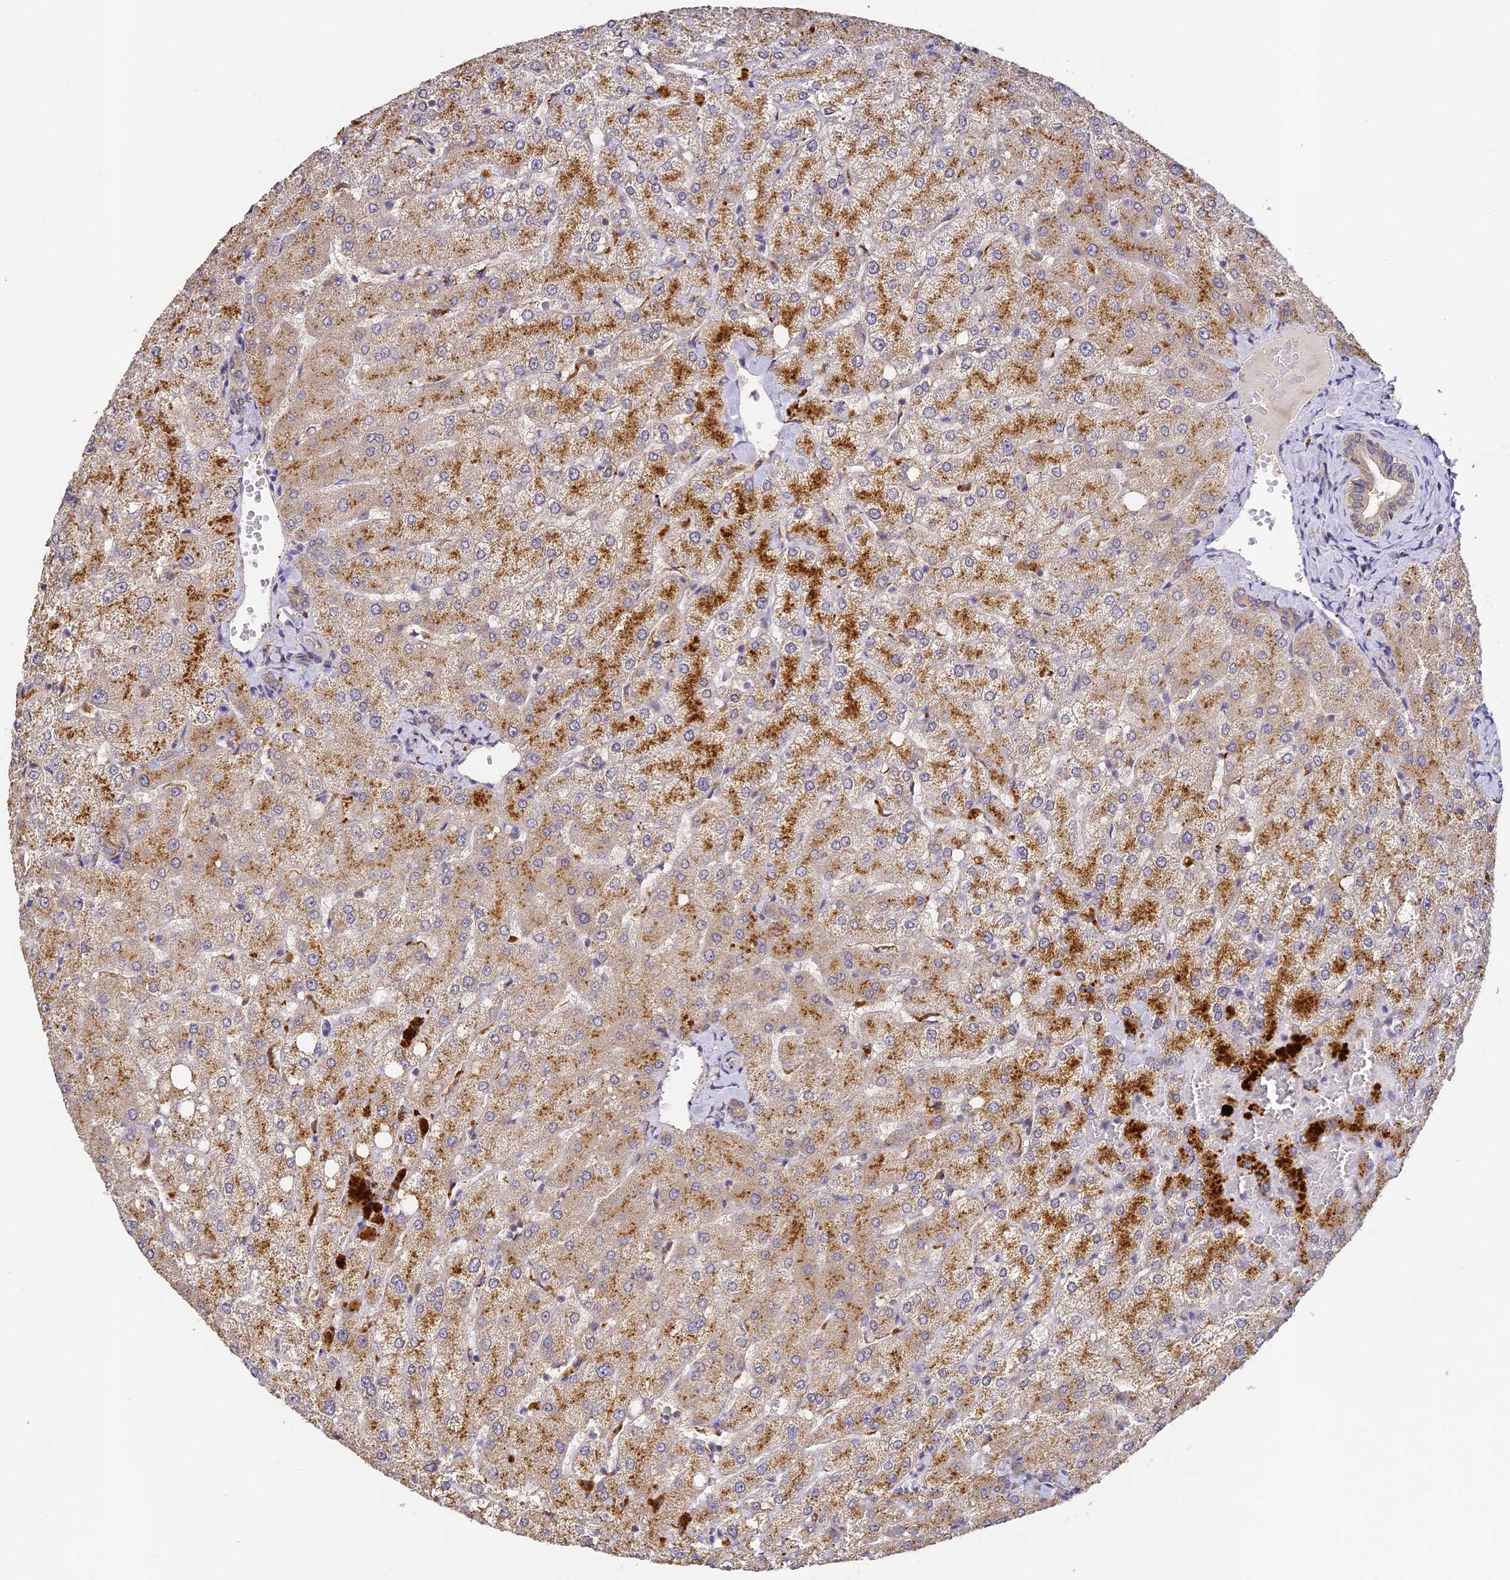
{"staining": {"intensity": "weak", "quantity": "25%-75%", "location": "cytoplasmic/membranous"}, "tissue": "liver", "cell_type": "Cholangiocytes", "image_type": "normal", "snomed": [{"axis": "morphology", "description": "Normal tissue, NOS"}, {"axis": "topography", "description": "Liver"}], "caption": "Cholangiocytes exhibit weak cytoplasmic/membranous expression in approximately 25%-75% of cells in normal liver. The staining was performed using DAB to visualize the protein expression in brown, while the nuclei were stained in blue with hematoxylin (Magnification: 20x).", "gene": "YAE1", "patient": {"sex": "female", "age": 54}}